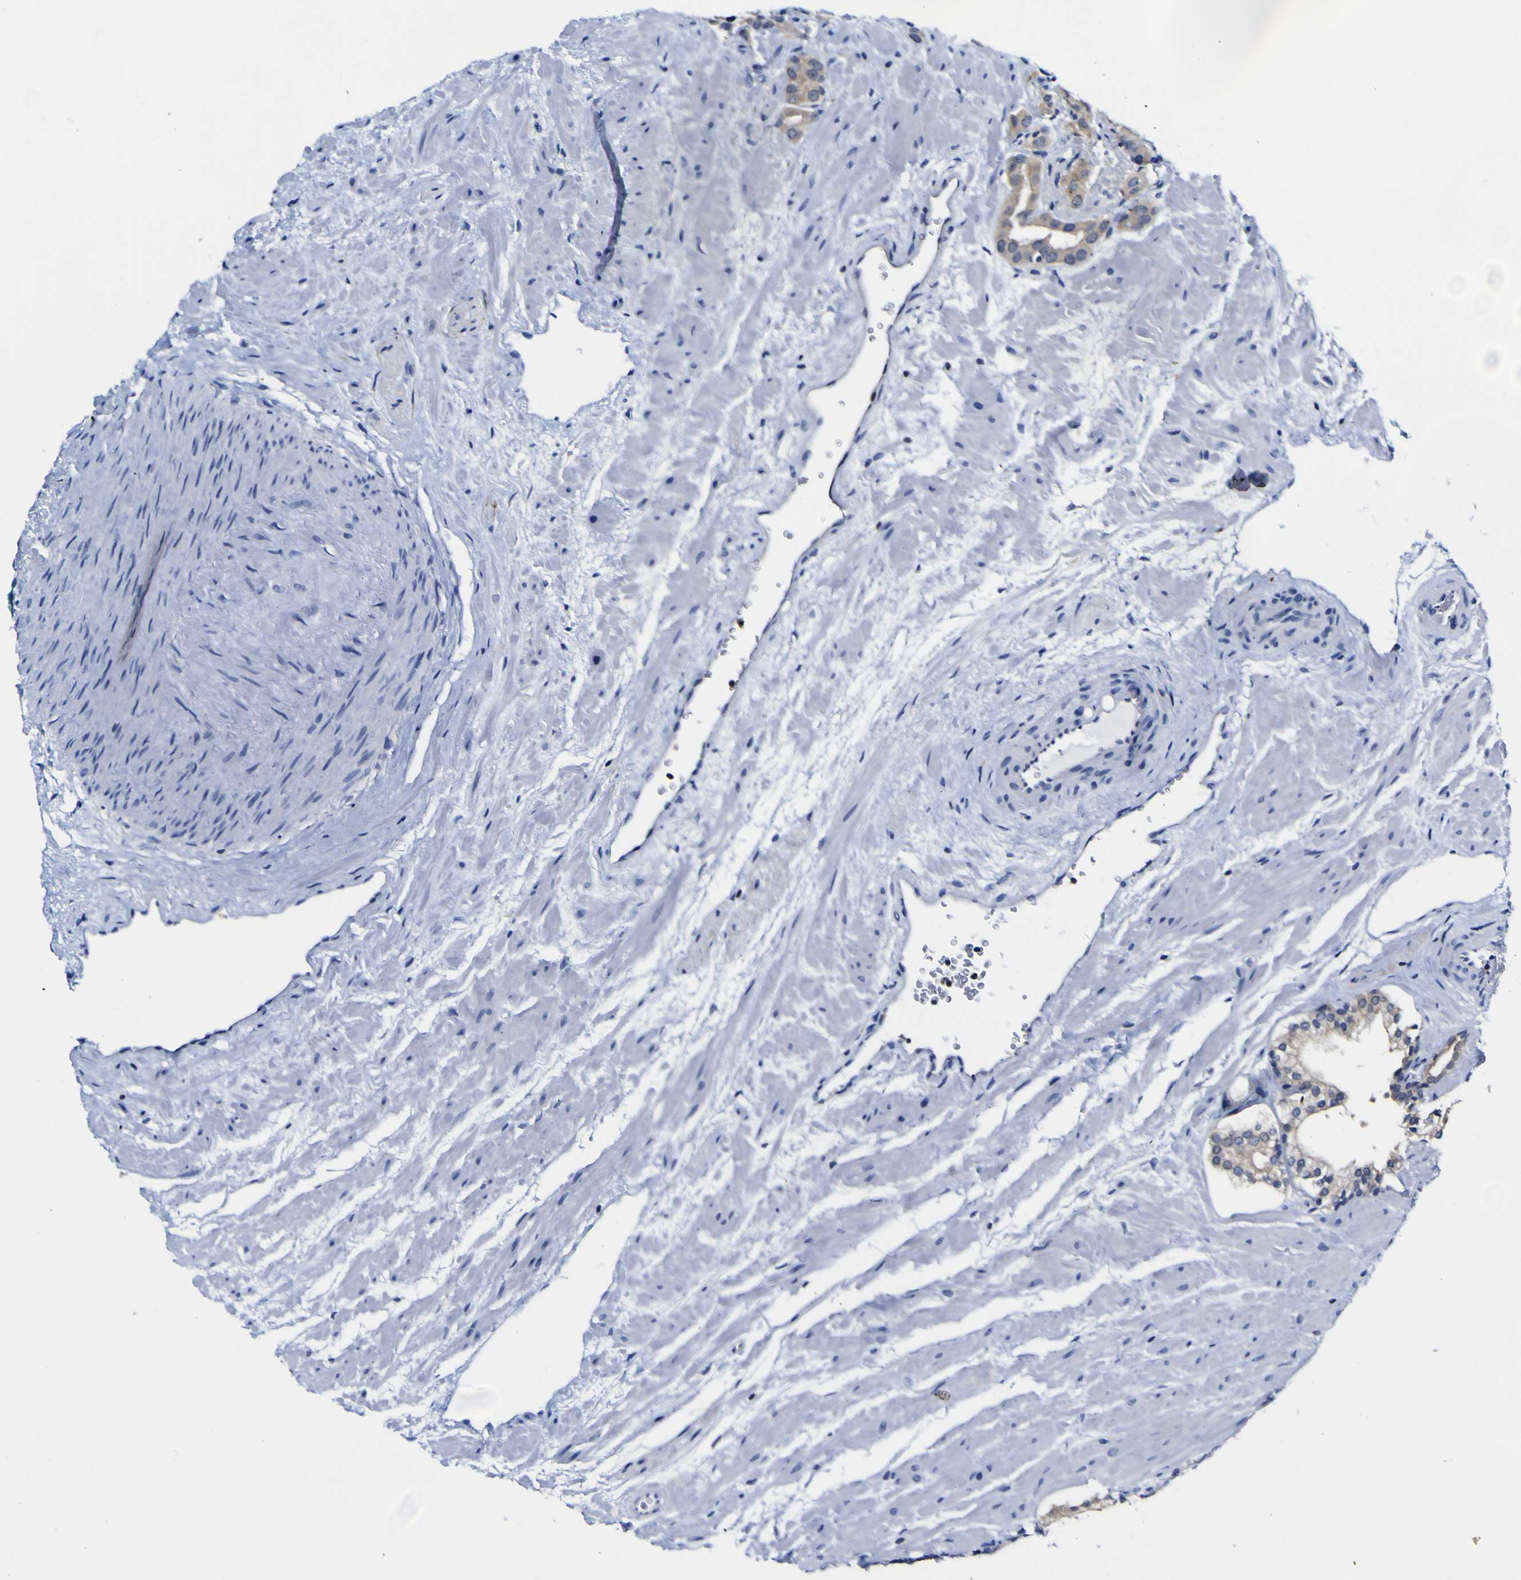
{"staining": {"intensity": "moderate", "quantity": "25%-75%", "location": "cytoplasmic/membranous"}, "tissue": "prostate cancer", "cell_type": "Tumor cells", "image_type": "cancer", "snomed": [{"axis": "morphology", "description": "Adenocarcinoma, High grade"}, {"axis": "topography", "description": "Prostate"}], "caption": "There is medium levels of moderate cytoplasmic/membranous staining in tumor cells of high-grade adenocarcinoma (prostate), as demonstrated by immunohistochemical staining (brown color).", "gene": "CASP6", "patient": {"sex": "male", "age": 64}}